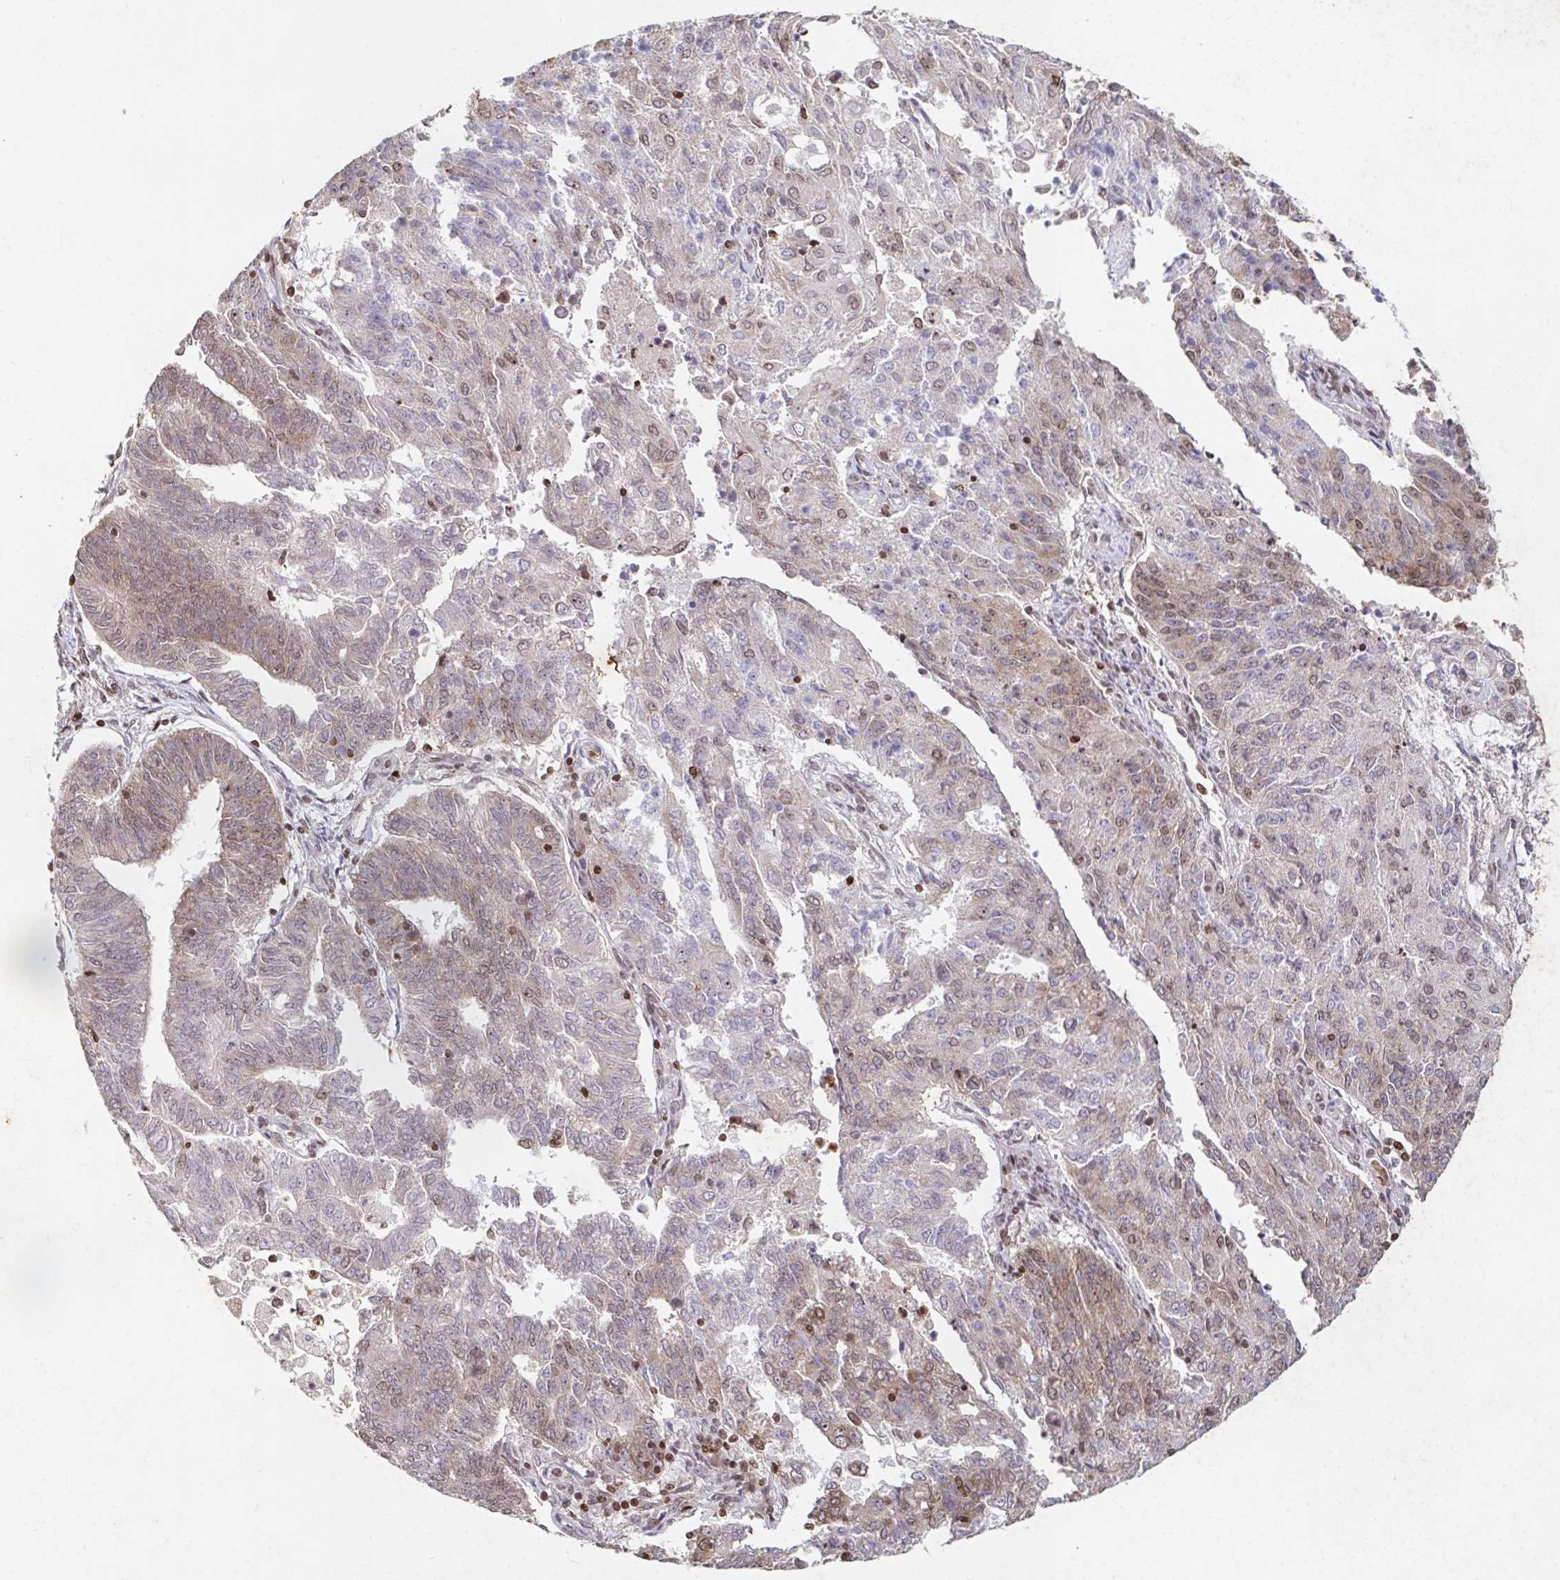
{"staining": {"intensity": "weak", "quantity": "25%-75%", "location": "cytoplasmic/membranous,nuclear"}, "tissue": "endometrial cancer", "cell_type": "Tumor cells", "image_type": "cancer", "snomed": [{"axis": "morphology", "description": "Adenocarcinoma, NOS"}, {"axis": "topography", "description": "Endometrium"}], "caption": "This photomicrograph exhibits immunohistochemistry (IHC) staining of human adenocarcinoma (endometrial), with low weak cytoplasmic/membranous and nuclear expression in about 25%-75% of tumor cells.", "gene": "C19orf53", "patient": {"sex": "female", "age": 82}}